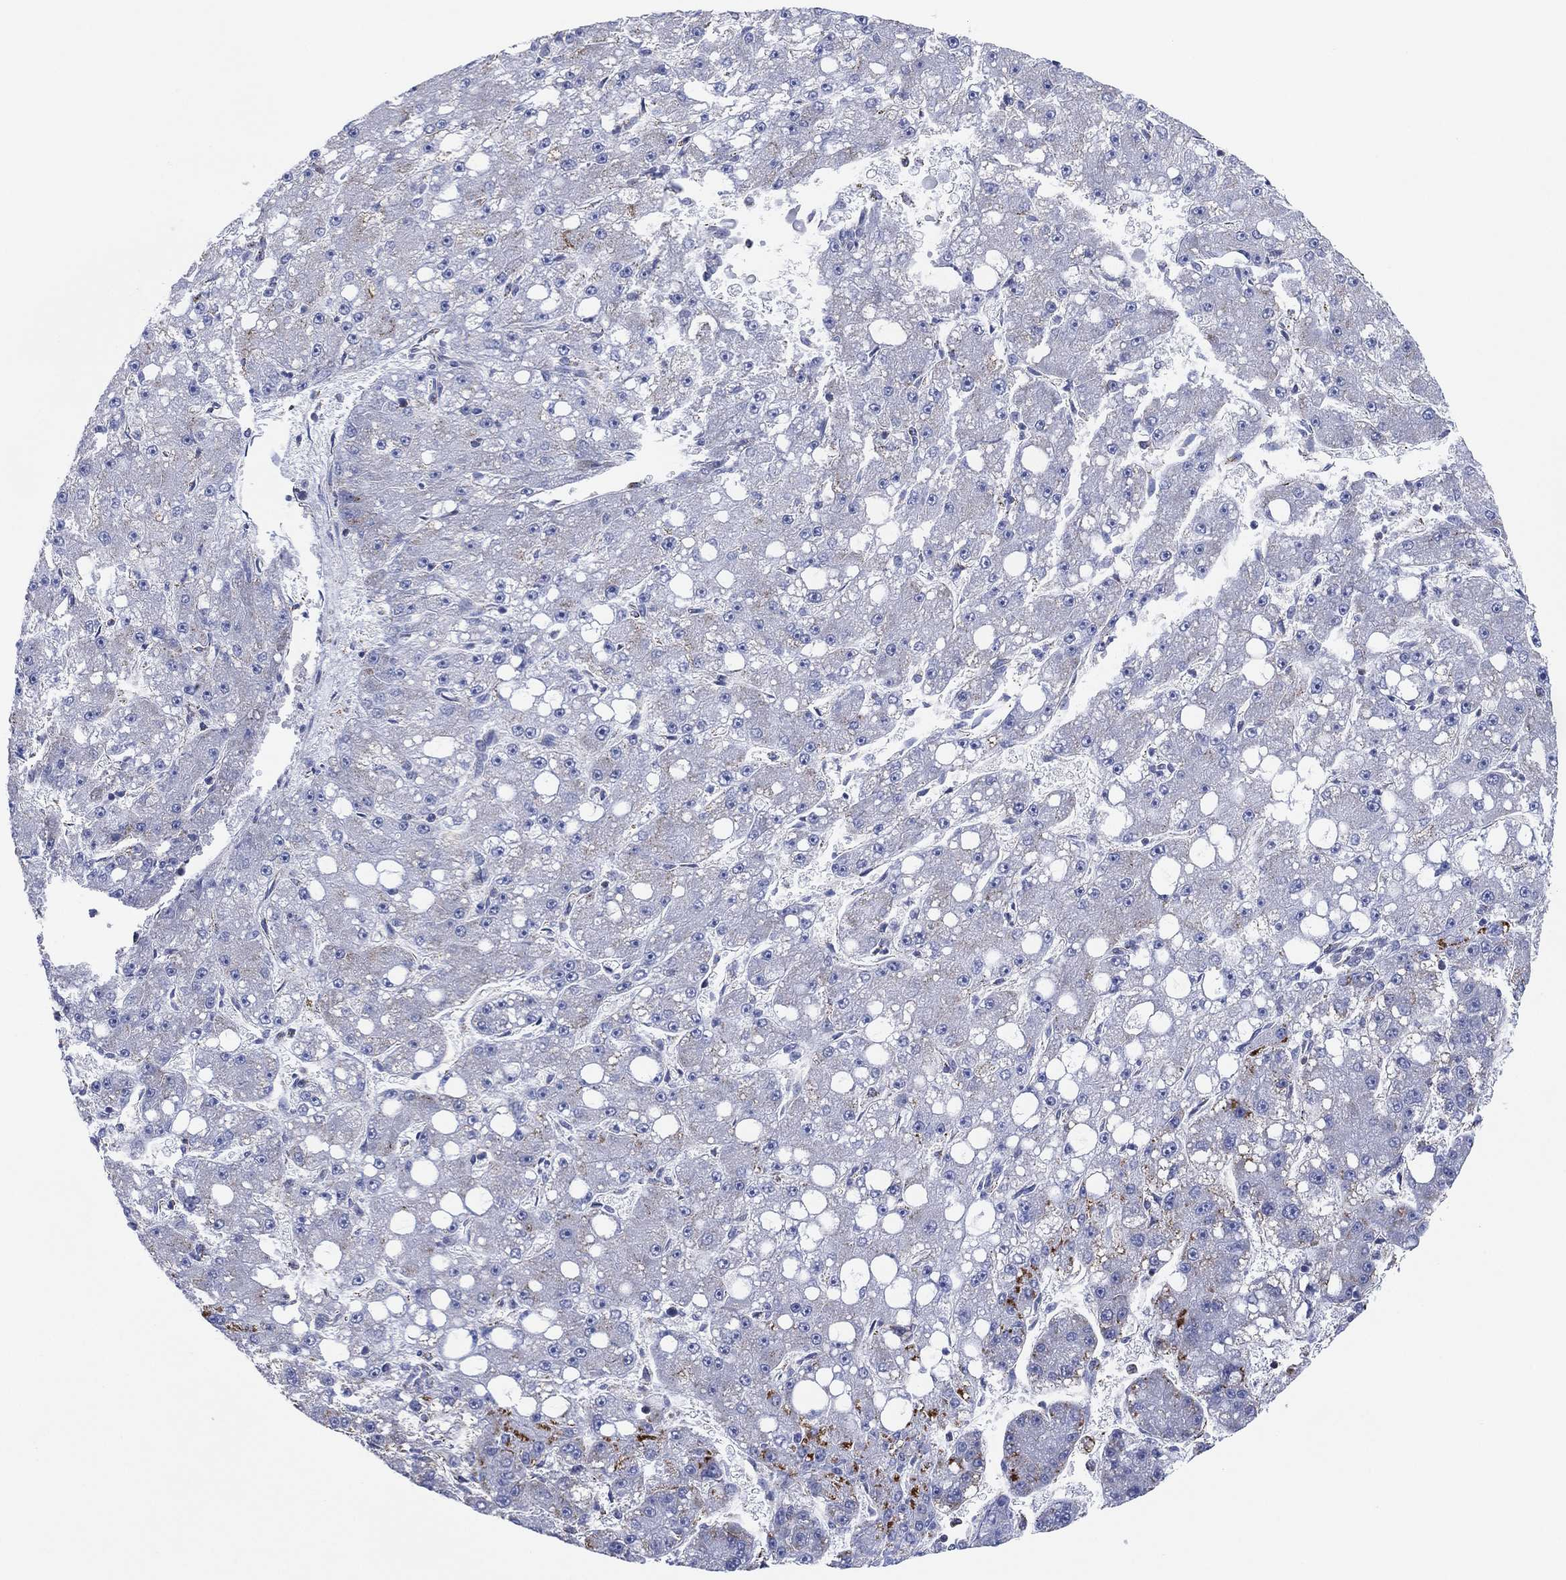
{"staining": {"intensity": "negative", "quantity": "none", "location": "none"}, "tissue": "liver cancer", "cell_type": "Tumor cells", "image_type": "cancer", "snomed": [{"axis": "morphology", "description": "Carcinoma, Hepatocellular, NOS"}, {"axis": "topography", "description": "Liver"}], "caption": "Immunohistochemistry of human liver cancer (hepatocellular carcinoma) exhibits no positivity in tumor cells.", "gene": "CFTR", "patient": {"sex": "male", "age": 67}}